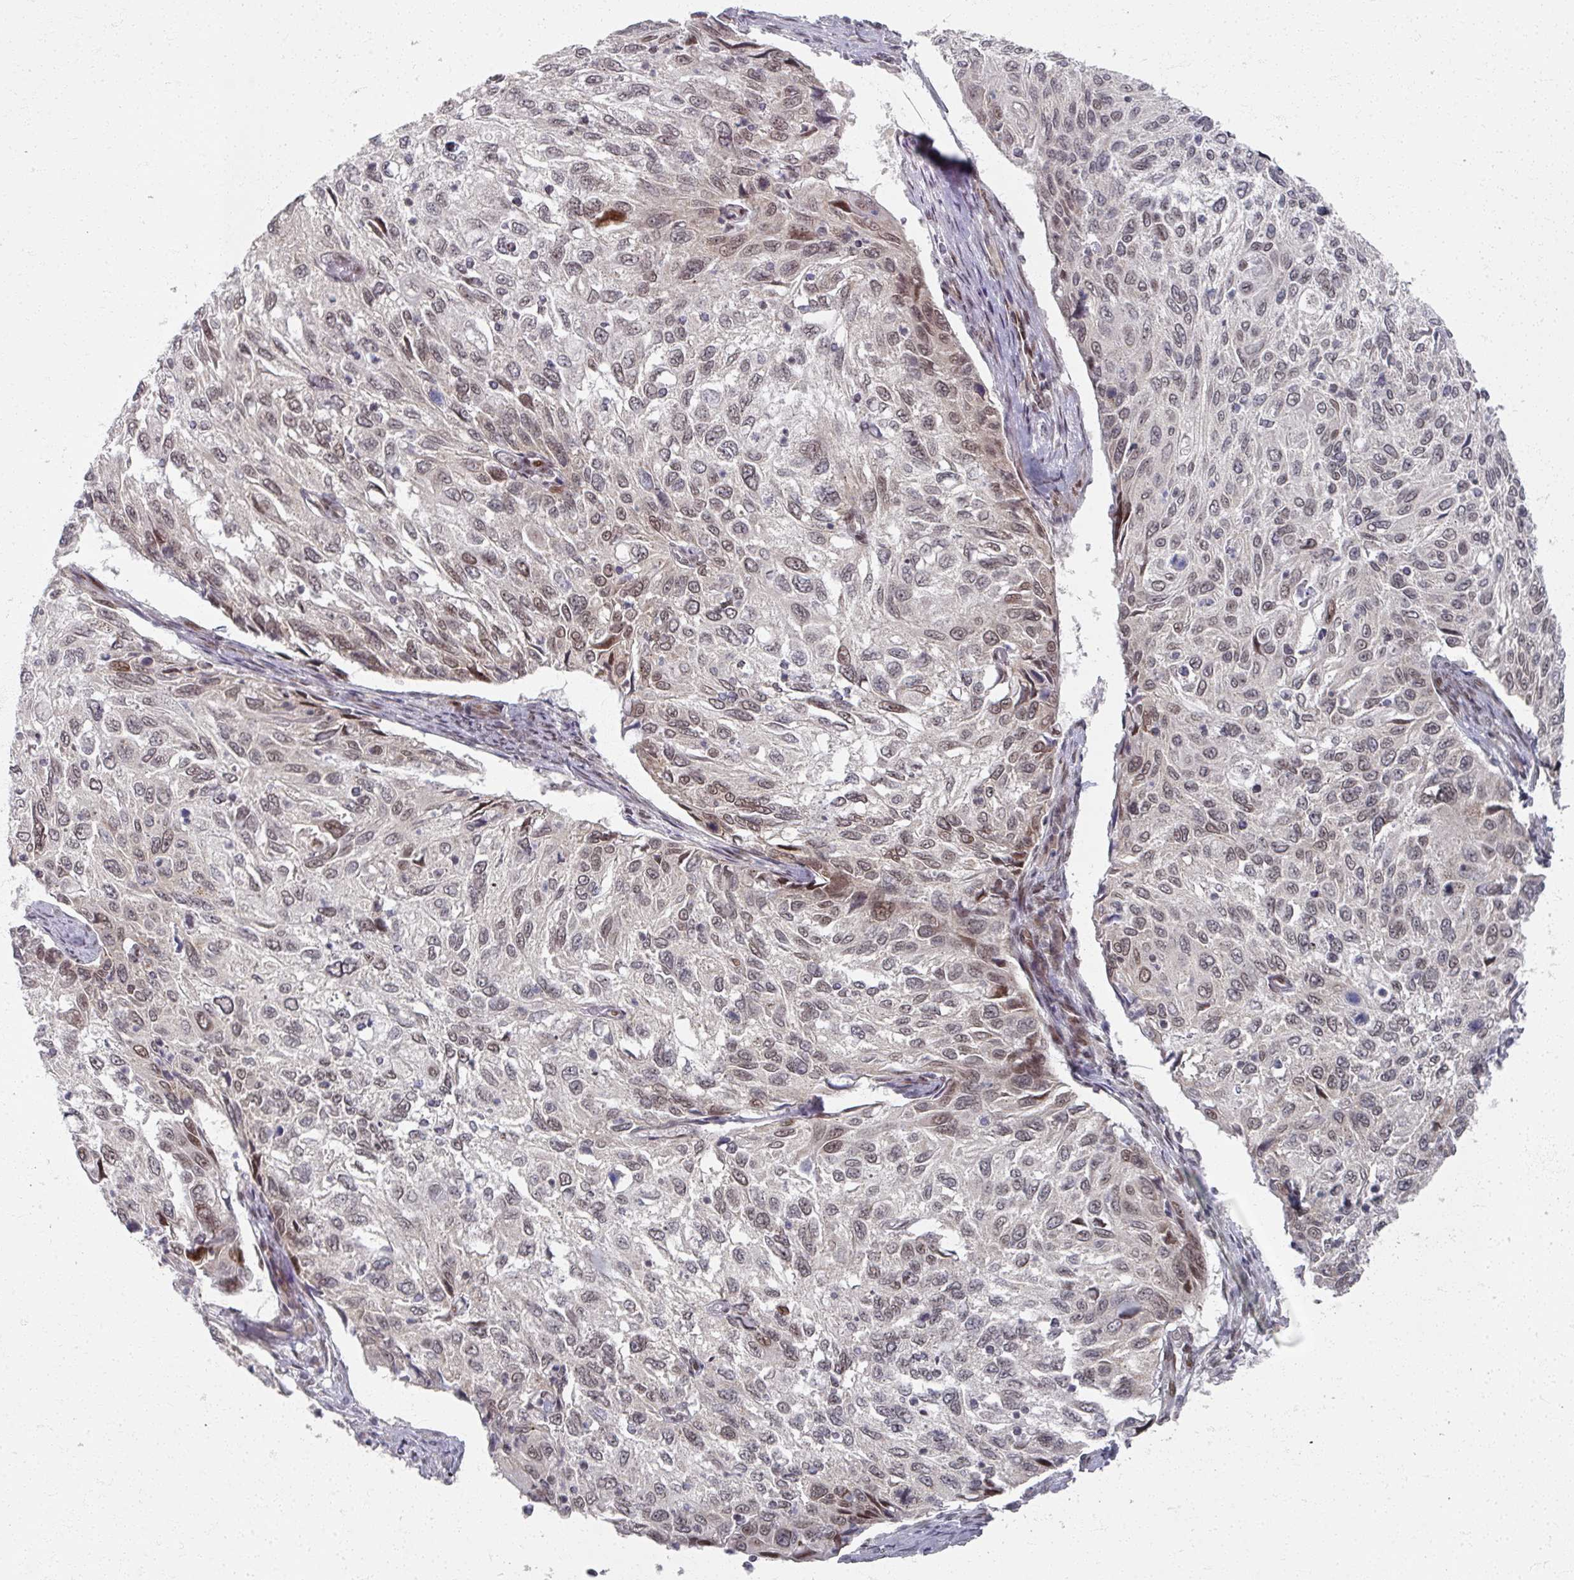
{"staining": {"intensity": "moderate", "quantity": "25%-75%", "location": "nuclear"}, "tissue": "cervical cancer", "cell_type": "Tumor cells", "image_type": "cancer", "snomed": [{"axis": "morphology", "description": "Squamous cell carcinoma, NOS"}, {"axis": "topography", "description": "Cervix"}], "caption": "A high-resolution histopathology image shows IHC staining of squamous cell carcinoma (cervical), which reveals moderate nuclear expression in approximately 25%-75% of tumor cells.", "gene": "PSKH1", "patient": {"sex": "female", "age": 70}}